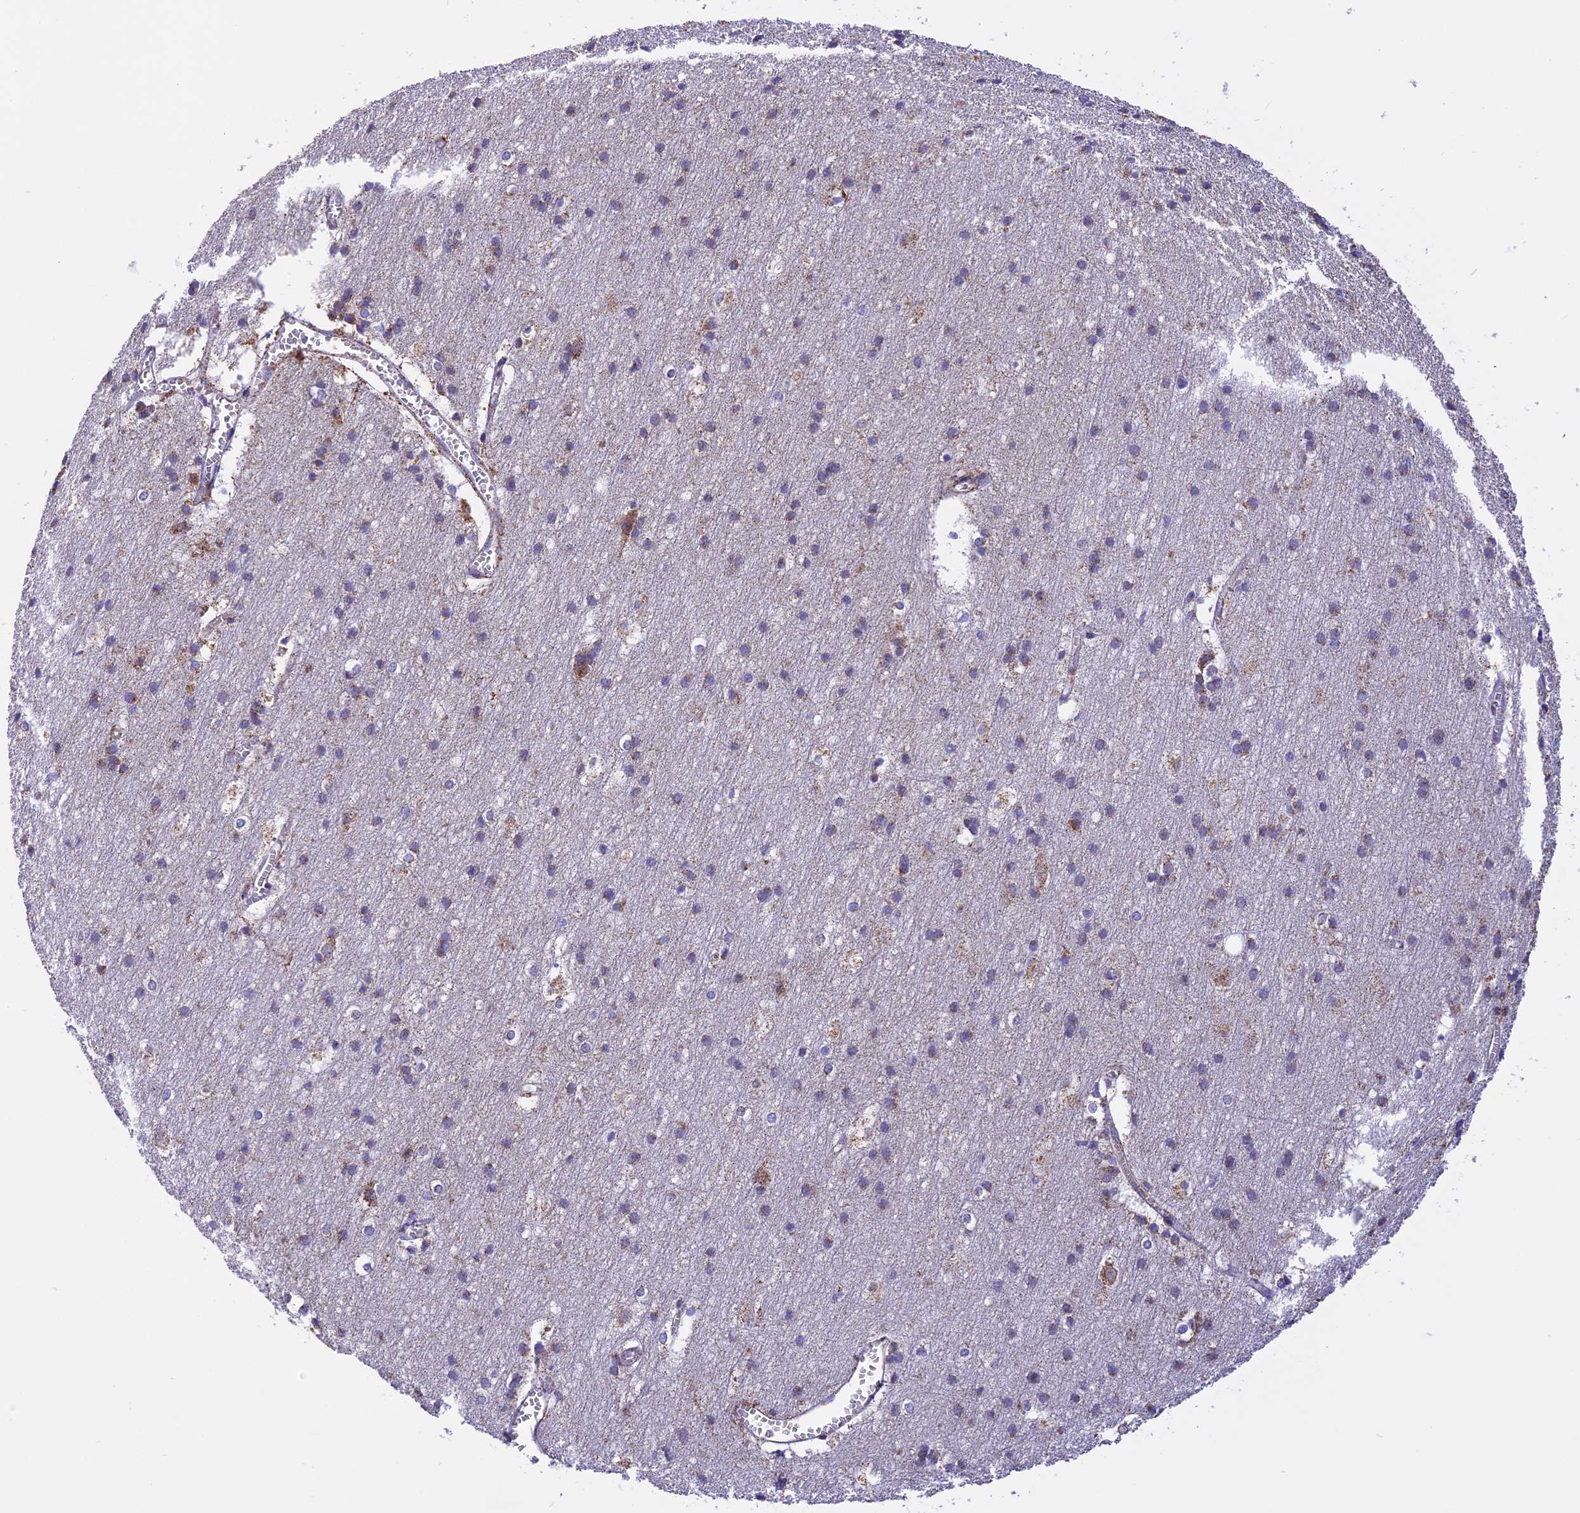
{"staining": {"intensity": "weak", "quantity": "<25%", "location": "cytoplasmic/membranous"}, "tissue": "cerebral cortex", "cell_type": "Endothelial cells", "image_type": "normal", "snomed": [{"axis": "morphology", "description": "Normal tissue, NOS"}, {"axis": "topography", "description": "Cerebral cortex"}], "caption": "The image reveals no staining of endothelial cells in benign cerebral cortex. (Immunohistochemistry (ihc), brightfield microscopy, high magnification).", "gene": "KCNG1", "patient": {"sex": "male", "age": 54}}